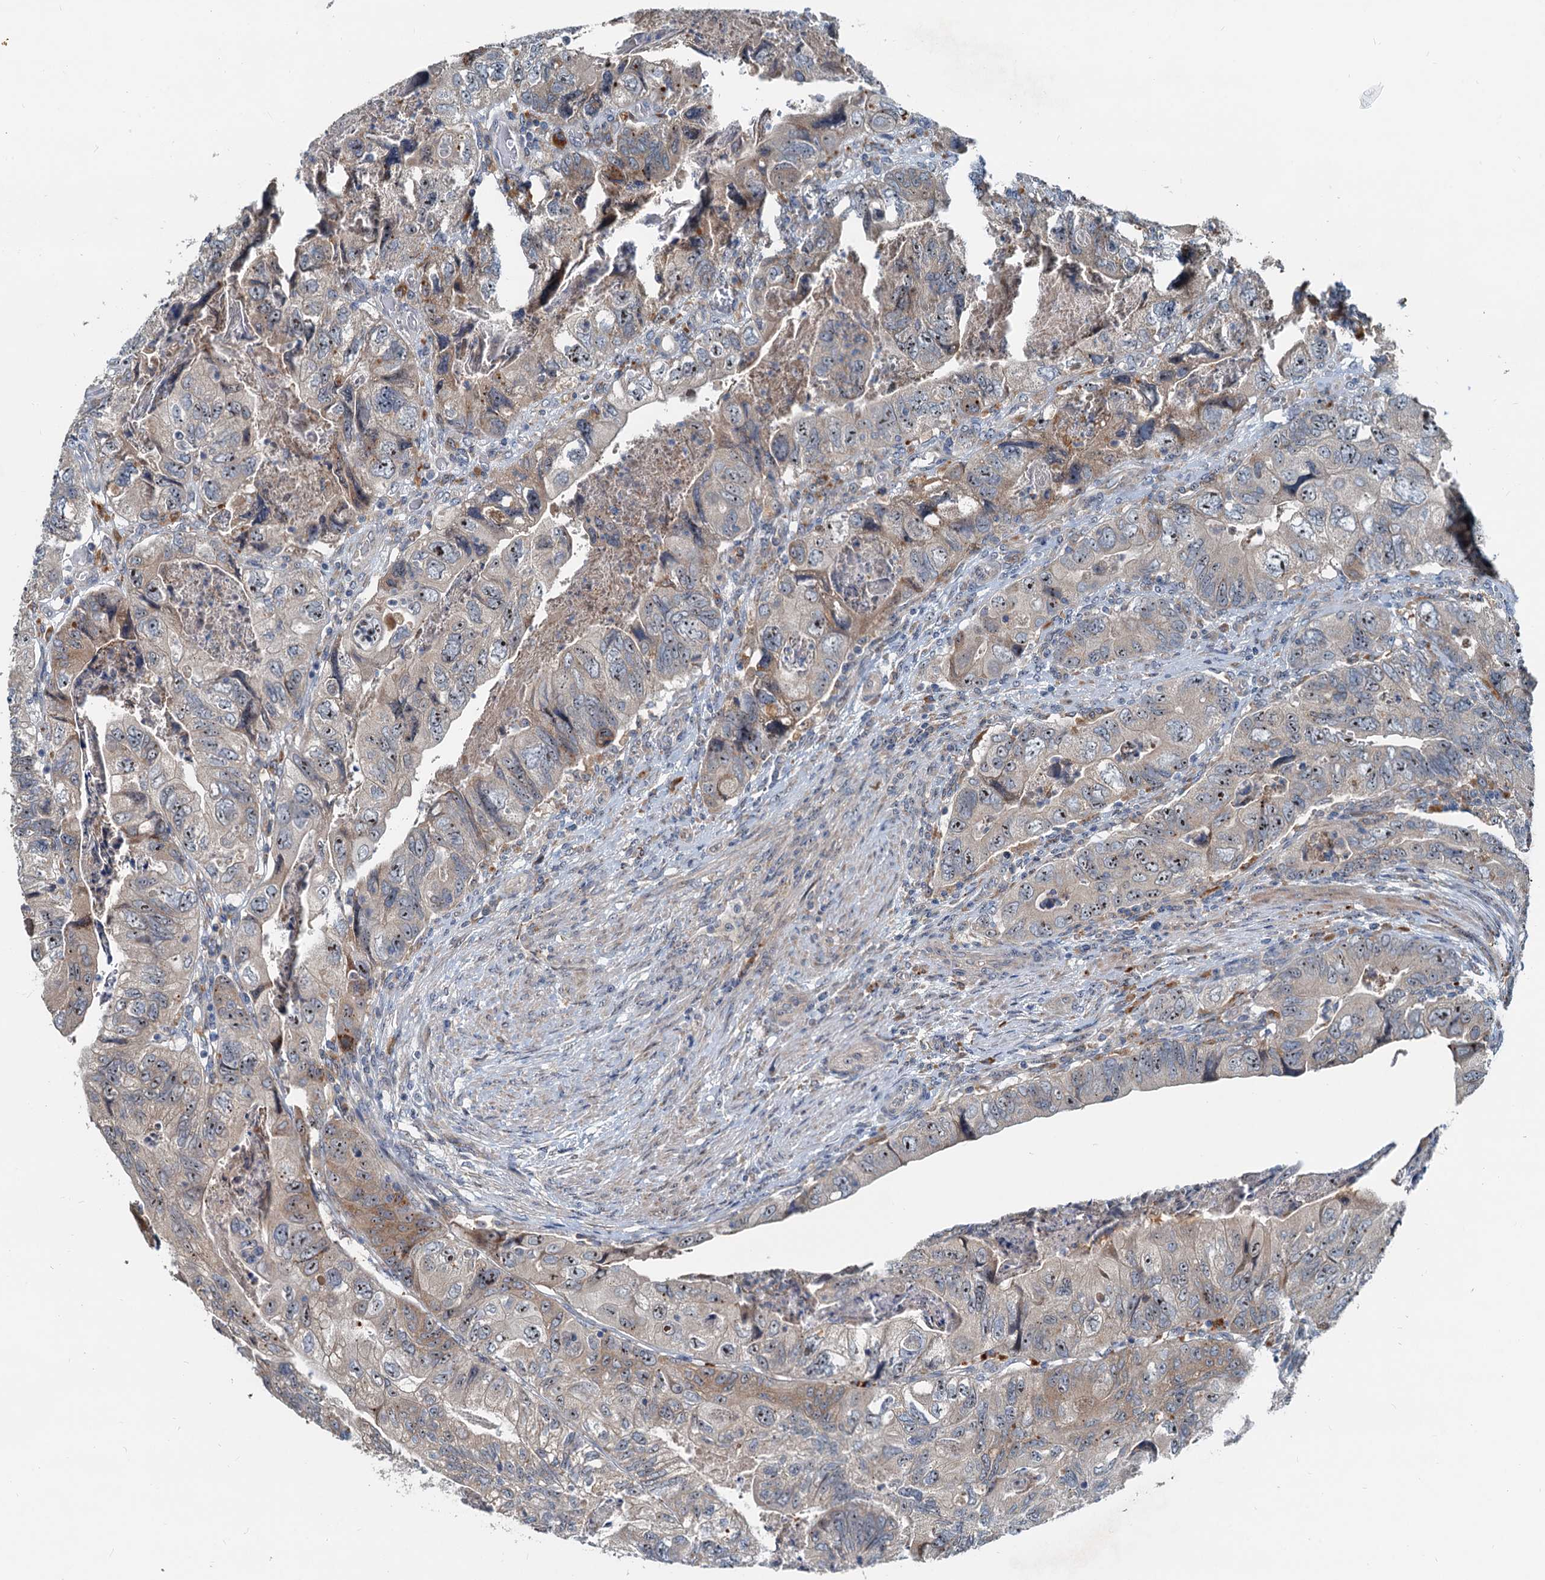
{"staining": {"intensity": "moderate", "quantity": "<25%", "location": "cytoplasmic/membranous"}, "tissue": "colorectal cancer", "cell_type": "Tumor cells", "image_type": "cancer", "snomed": [{"axis": "morphology", "description": "Adenocarcinoma, NOS"}, {"axis": "topography", "description": "Rectum"}], "caption": "A low amount of moderate cytoplasmic/membranous expression is identified in approximately <25% of tumor cells in adenocarcinoma (colorectal) tissue. Ihc stains the protein of interest in brown and the nuclei are stained blue.", "gene": "RGS7BP", "patient": {"sex": "male", "age": 63}}